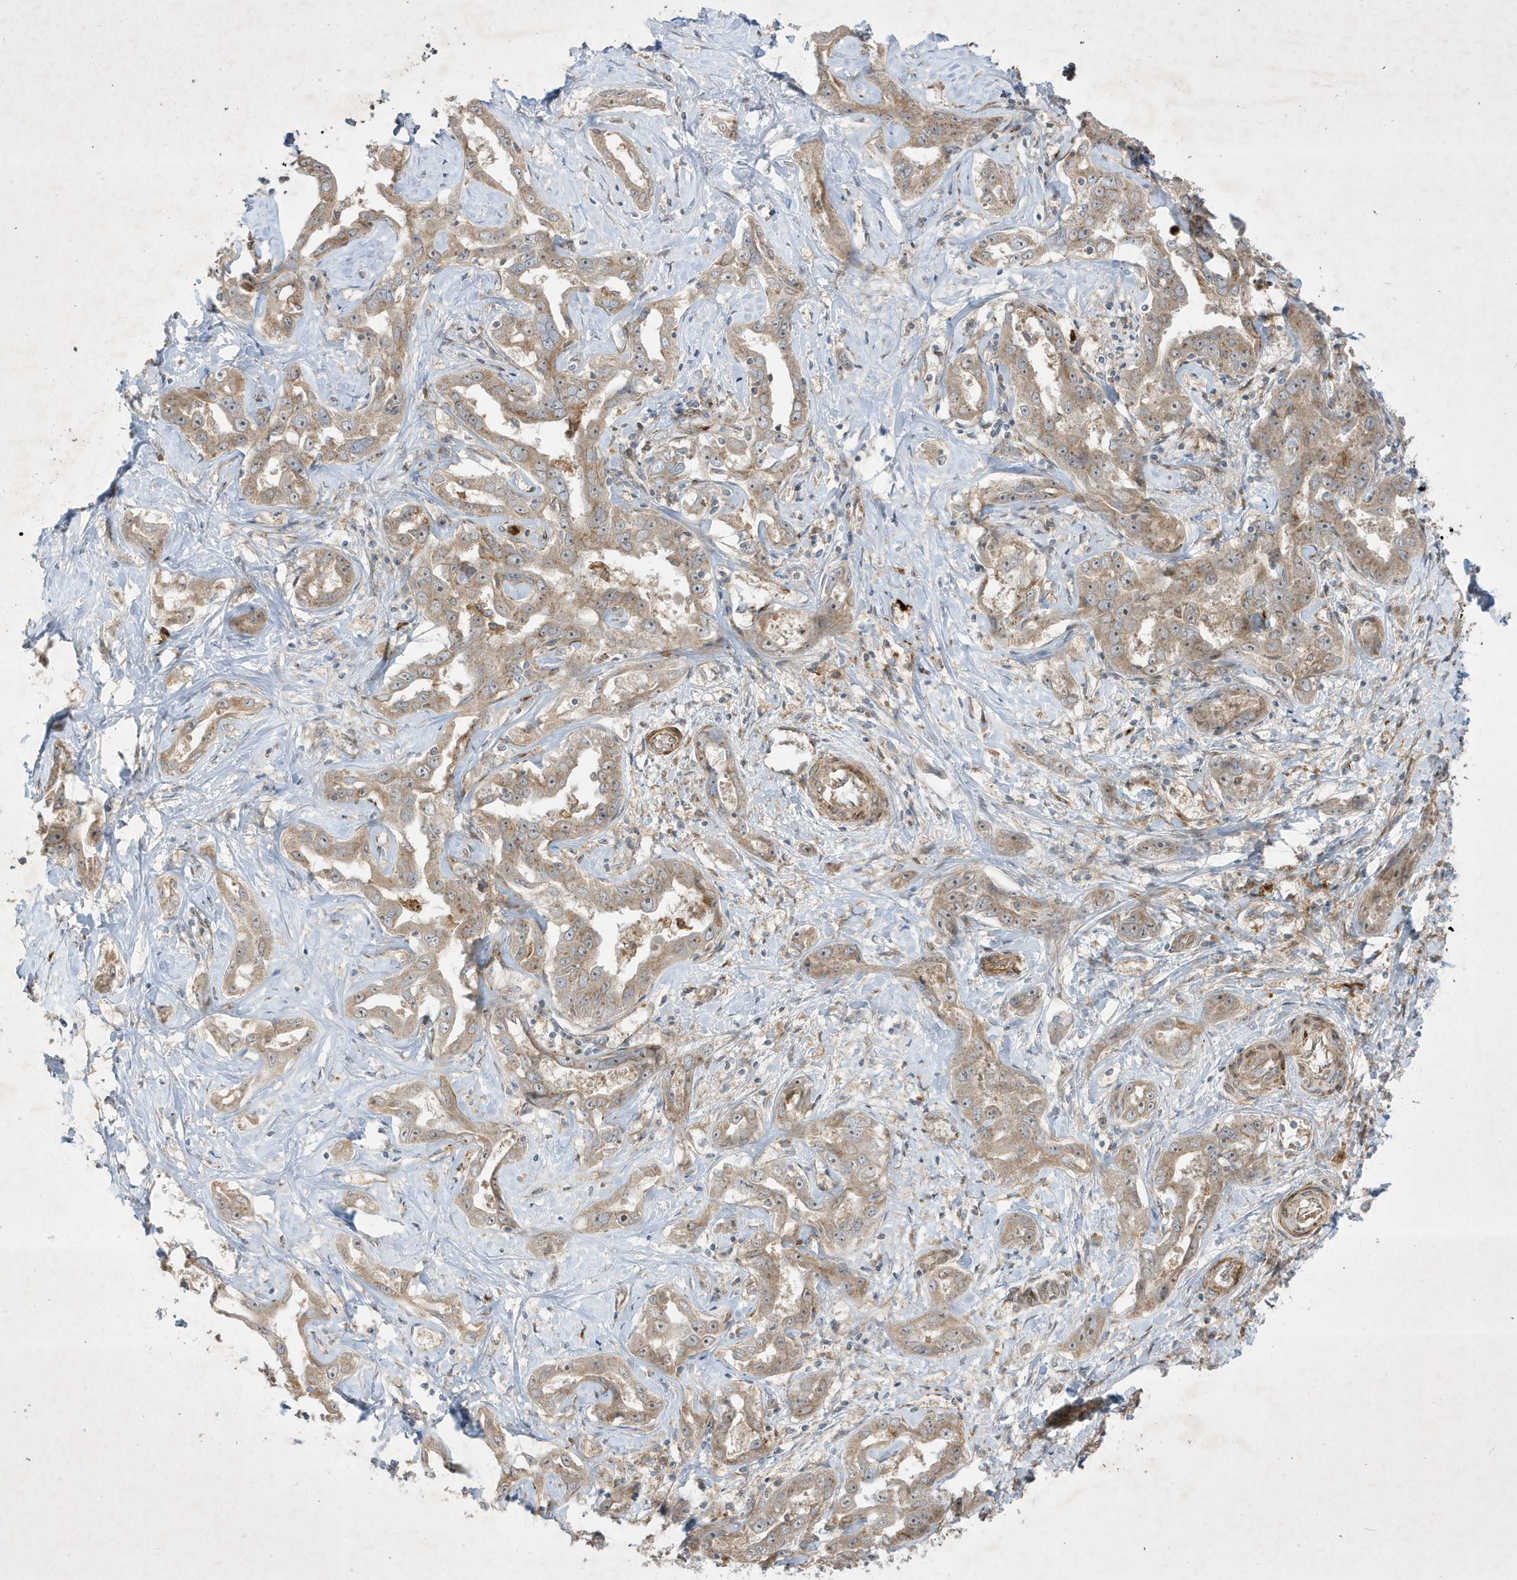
{"staining": {"intensity": "weak", "quantity": "25%-75%", "location": "cytoplasmic/membranous"}, "tissue": "liver cancer", "cell_type": "Tumor cells", "image_type": "cancer", "snomed": [{"axis": "morphology", "description": "Cholangiocarcinoma"}, {"axis": "topography", "description": "Liver"}], "caption": "Liver cancer stained with a brown dye shows weak cytoplasmic/membranous positive positivity in about 25%-75% of tumor cells.", "gene": "IFT57", "patient": {"sex": "male", "age": 59}}